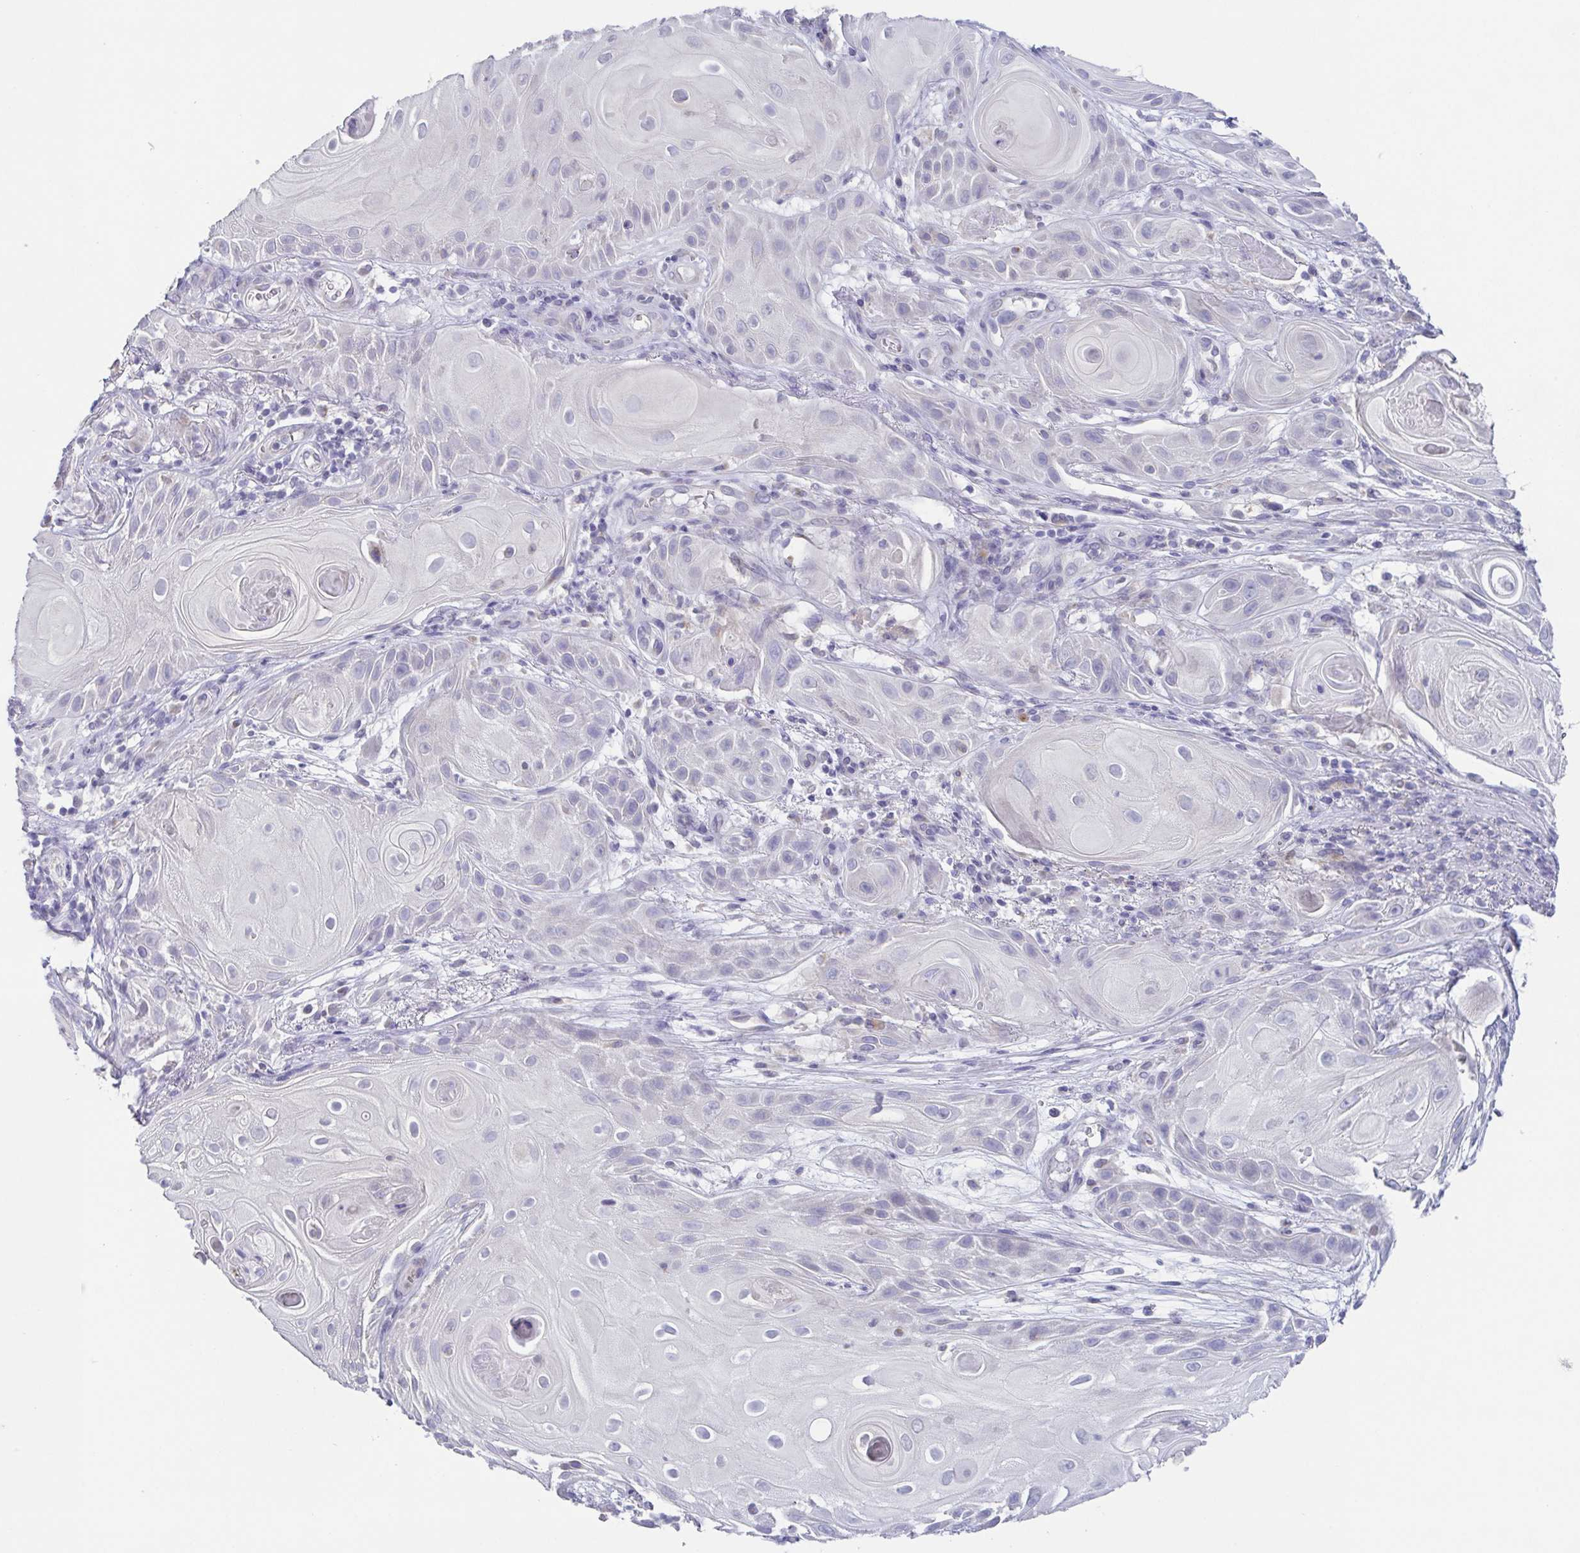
{"staining": {"intensity": "negative", "quantity": "none", "location": "none"}, "tissue": "skin cancer", "cell_type": "Tumor cells", "image_type": "cancer", "snomed": [{"axis": "morphology", "description": "Squamous cell carcinoma, NOS"}, {"axis": "topography", "description": "Skin"}], "caption": "Immunohistochemistry of human skin cancer (squamous cell carcinoma) exhibits no positivity in tumor cells.", "gene": "RDH11", "patient": {"sex": "male", "age": 62}}